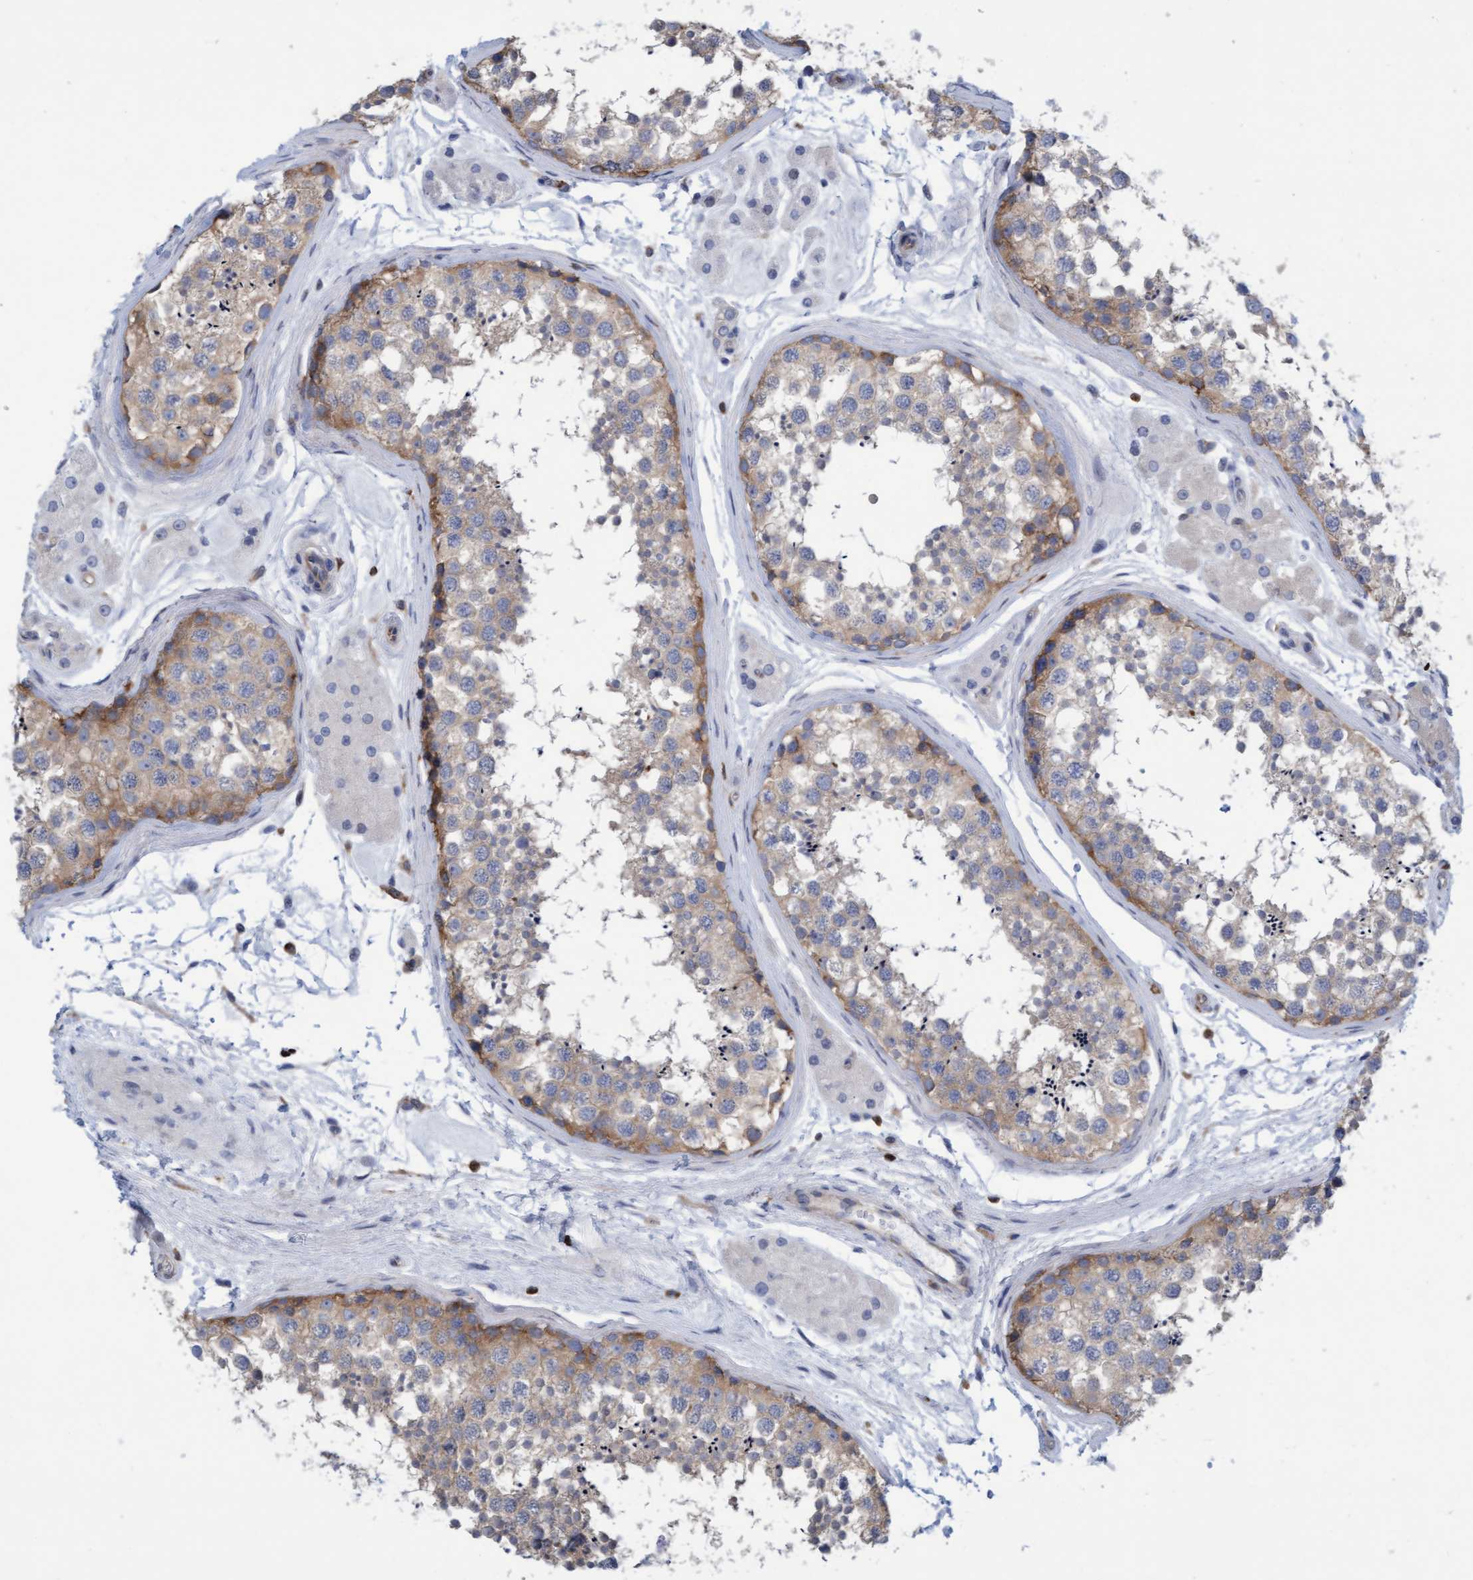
{"staining": {"intensity": "weak", "quantity": ">75%", "location": "cytoplasmic/membranous"}, "tissue": "testis", "cell_type": "Cells in seminiferous ducts", "image_type": "normal", "snomed": [{"axis": "morphology", "description": "Normal tissue, NOS"}, {"axis": "topography", "description": "Testis"}], "caption": "The micrograph displays staining of benign testis, revealing weak cytoplasmic/membranous protein expression (brown color) within cells in seminiferous ducts. The staining was performed using DAB (3,3'-diaminobenzidine) to visualize the protein expression in brown, while the nuclei were stained in blue with hematoxylin (Magnification: 20x).", "gene": "FNBP1", "patient": {"sex": "male", "age": 56}}